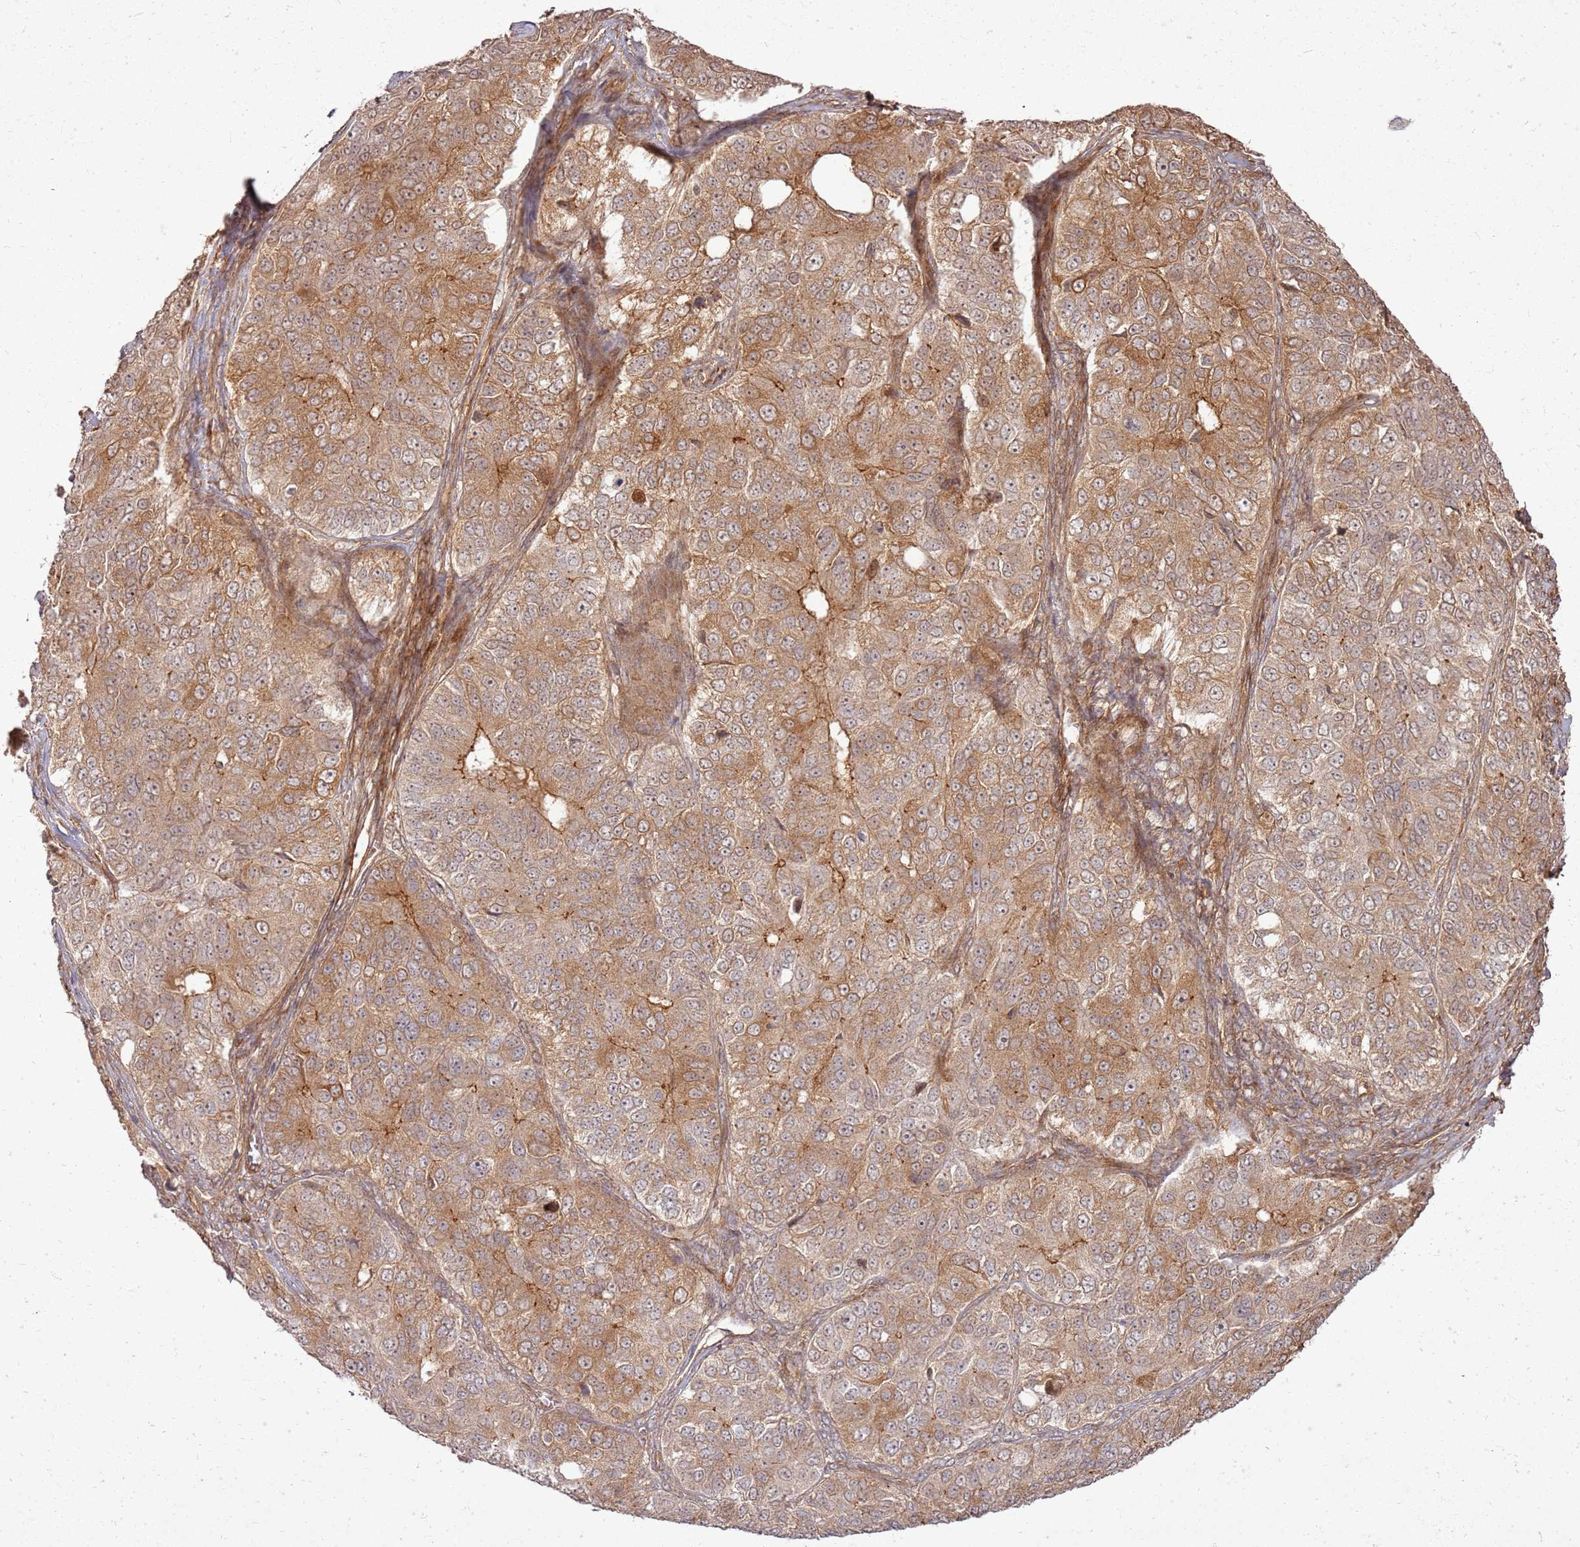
{"staining": {"intensity": "moderate", "quantity": ">75%", "location": "cytoplasmic/membranous"}, "tissue": "ovarian cancer", "cell_type": "Tumor cells", "image_type": "cancer", "snomed": [{"axis": "morphology", "description": "Carcinoma, endometroid"}, {"axis": "topography", "description": "Ovary"}], "caption": "This image shows endometroid carcinoma (ovarian) stained with immunohistochemistry to label a protein in brown. The cytoplasmic/membranous of tumor cells show moderate positivity for the protein. Nuclei are counter-stained blue.", "gene": "ZNF623", "patient": {"sex": "female", "age": 51}}